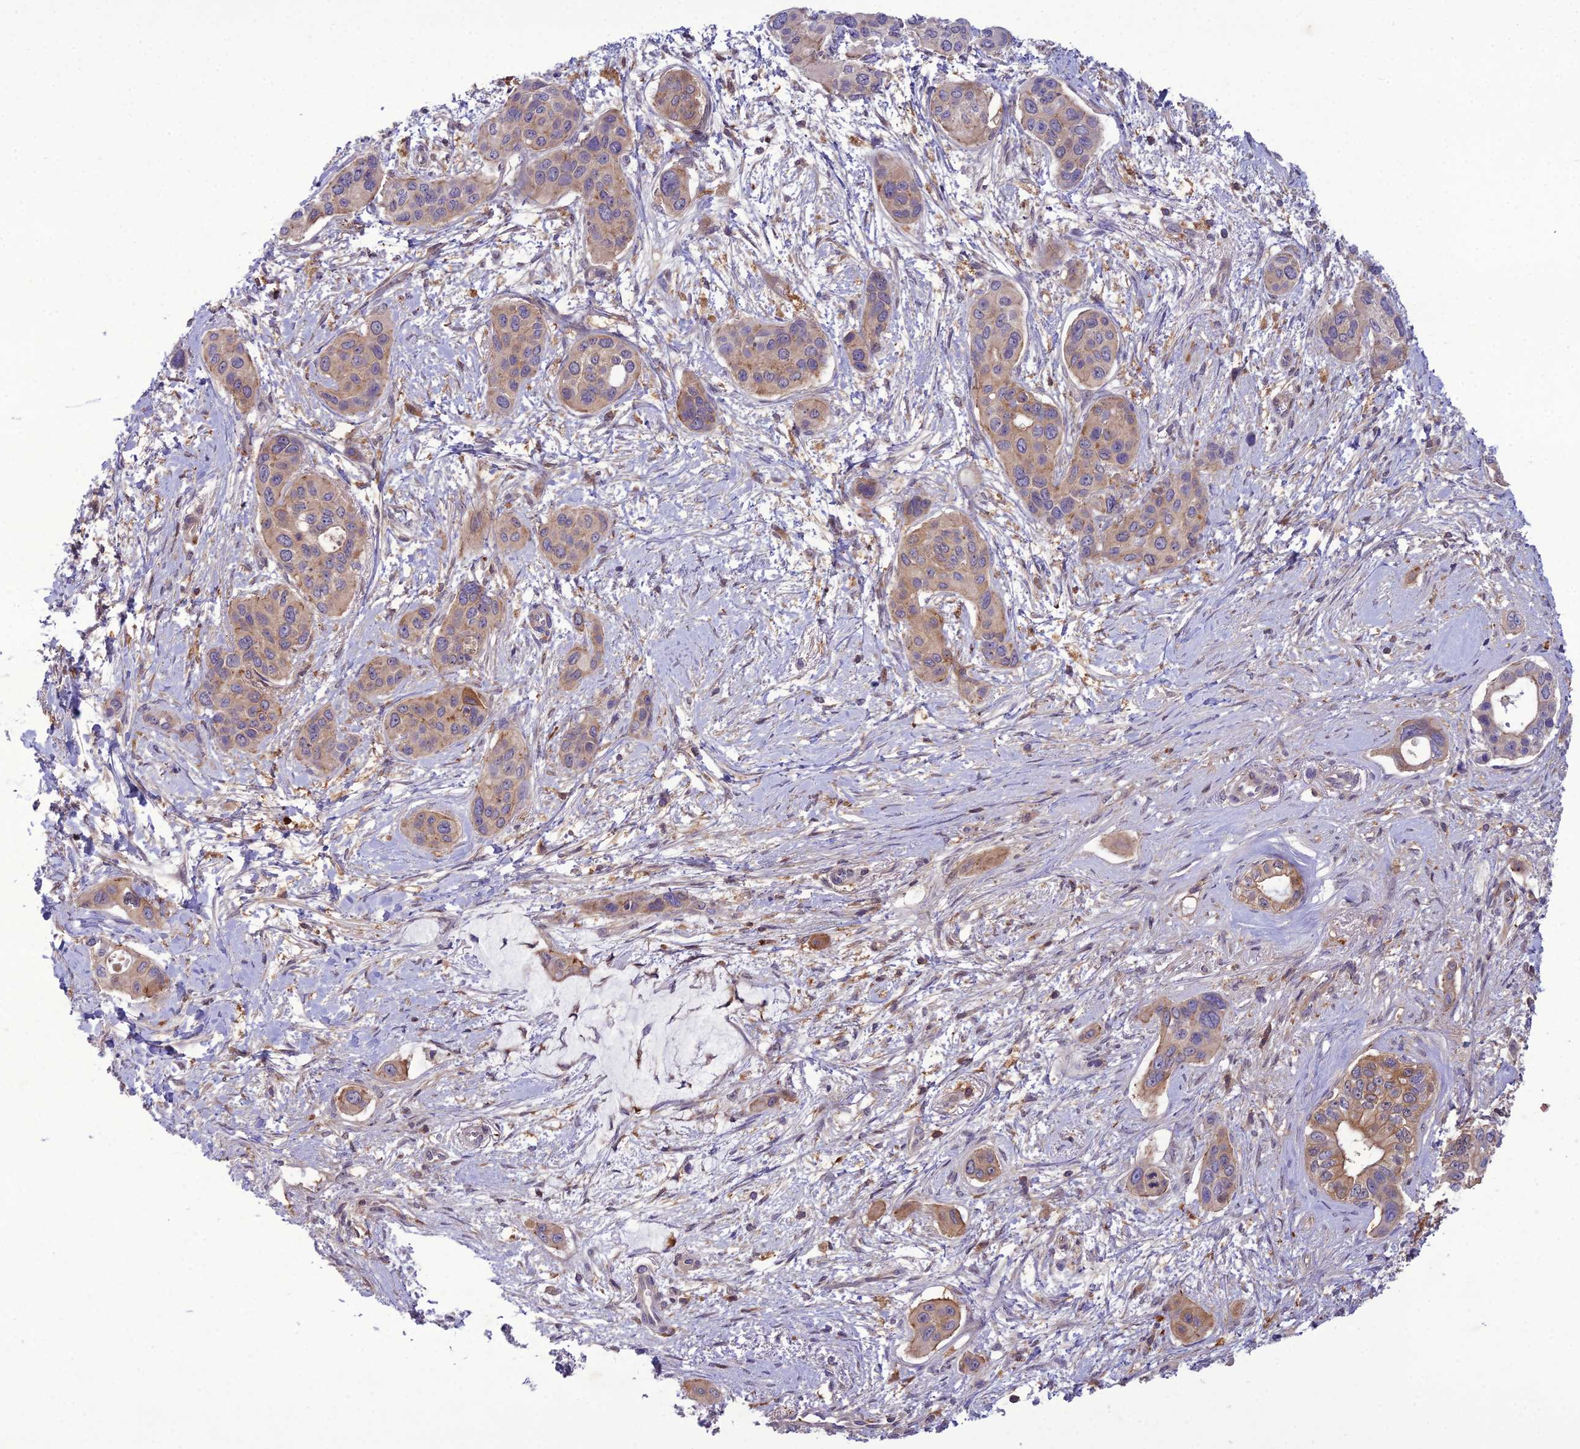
{"staining": {"intensity": "weak", "quantity": "25%-75%", "location": "cytoplasmic/membranous"}, "tissue": "pancreatic cancer", "cell_type": "Tumor cells", "image_type": "cancer", "snomed": [{"axis": "morphology", "description": "Adenocarcinoma, NOS"}, {"axis": "topography", "description": "Pancreas"}], "caption": "Pancreatic cancer stained for a protein (brown) reveals weak cytoplasmic/membranous positive positivity in about 25%-75% of tumor cells.", "gene": "GDF6", "patient": {"sex": "male", "age": 72}}